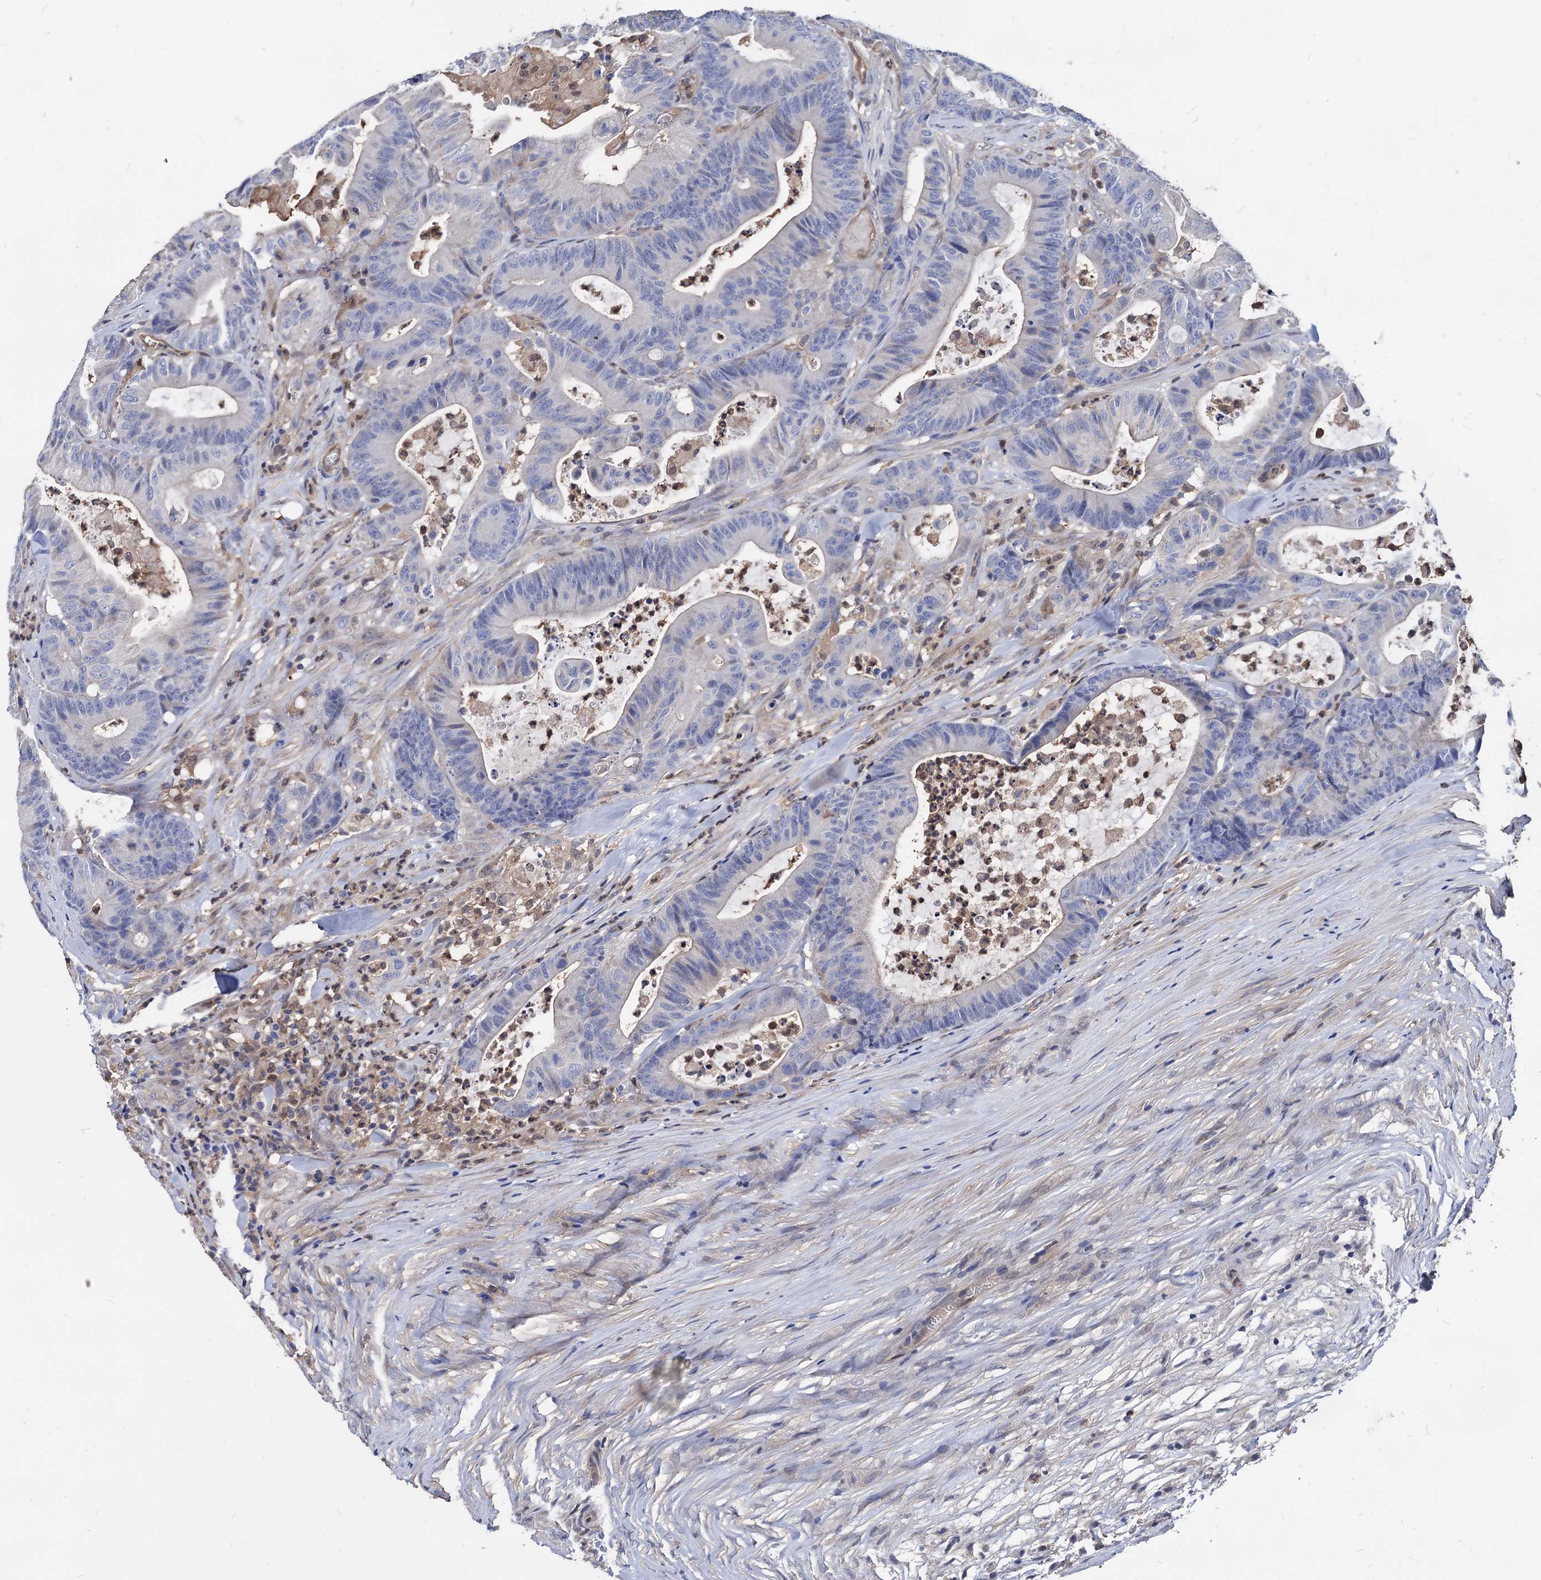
{"staining": {"intensity": "negative", "quantity": "none", "location": "none"}, "tissue": "colorectal cancer", "cell_type": "Tumor cells", "image_type": "cancer", "snomed": [{"axis": "morphology", "description": "Adenocarcinoma, NOS"}, {"axis": "topography", "description": "Colon"}], "caption": "Immunohistochemistry (IHC) of human colorectal cancer (adenocarcinoma) exhibits no staining in tumor cells.", "gene": "CPPED1", "patient": {"sex": "female", "age": 84}}